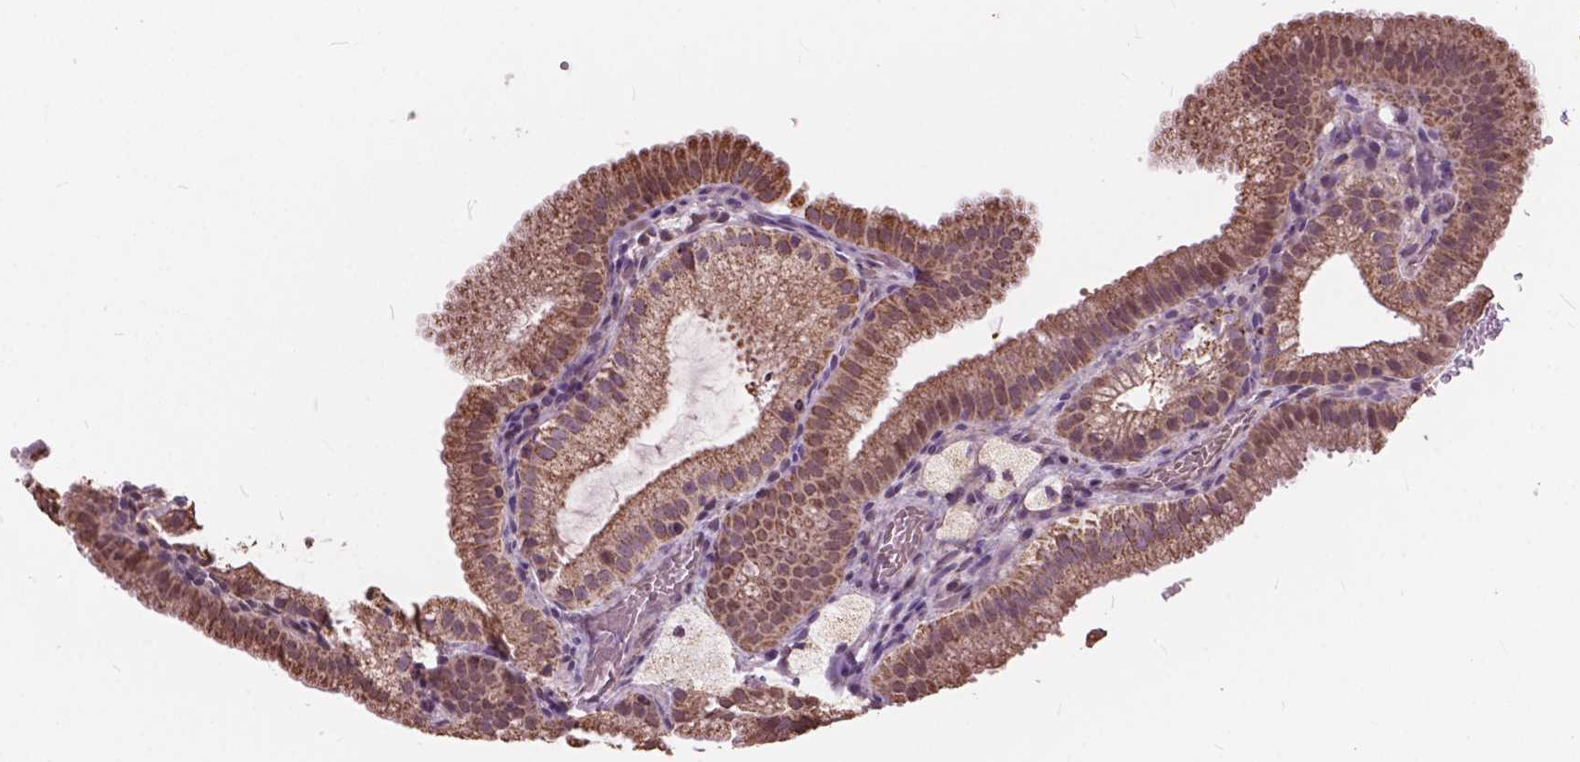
{"staining": {"intensity": "moderate", "quantity": ">75%", "location": "cytoplasmic/membranous"}, "tissue": "gallbladder", "cell_type": "Glandular cells", "image_type": "normal", "snomed": [{"axis": "morphology", "description": "Normal tissue, NOS"}, {"axis": "topography", "description": "Gallbladder"}], "caption": "Unremarkable gallbladder was stained to show a protein in brown. There is medium levels of moderate cytoplasmic/membranous positivity in about >75% of glandular cells.", "gene": "SCOC", "patient": {"sex": "female", "age": 63}}